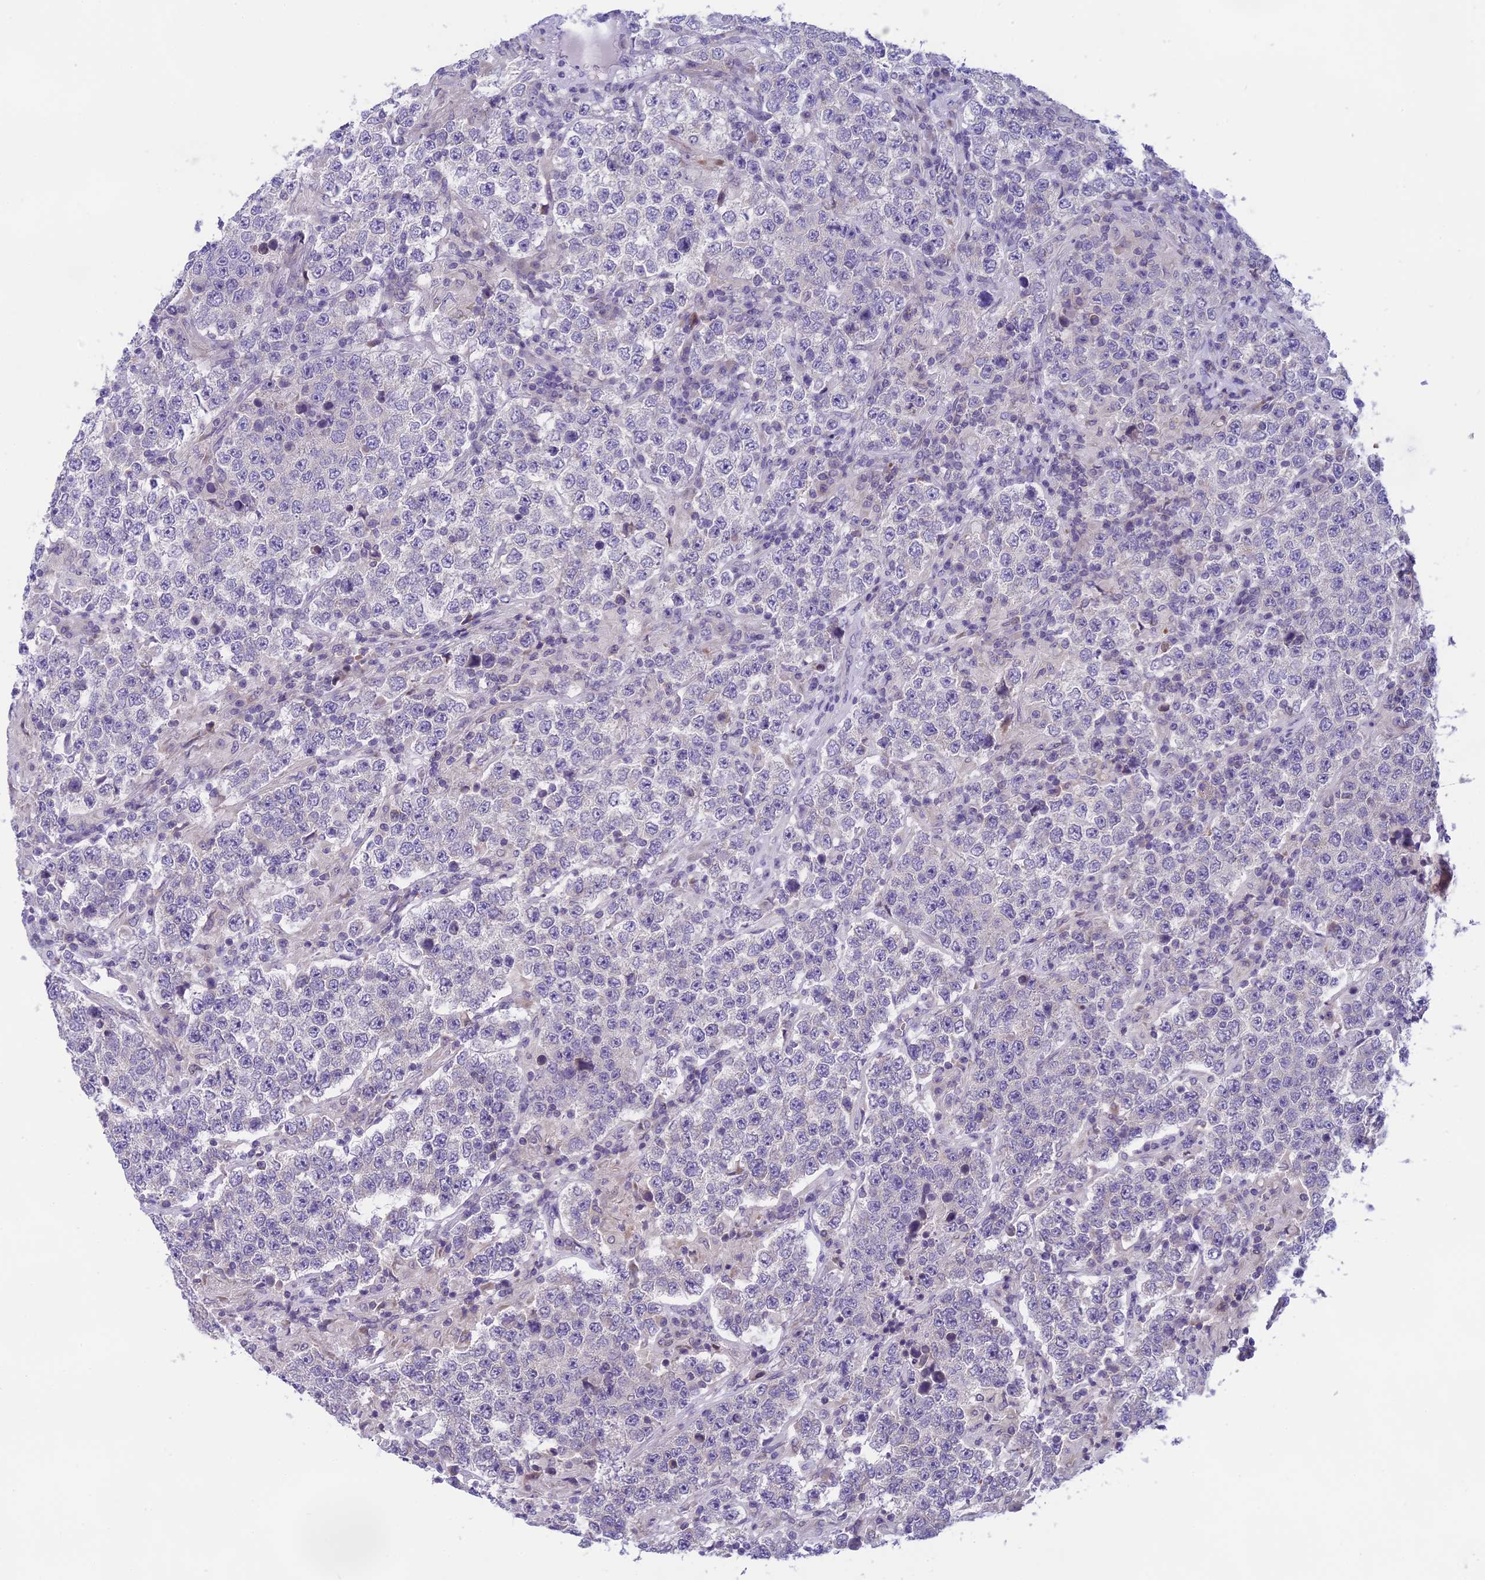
{"staining": {"intensity": "negative", "quantity": "none", "location": "none"}, "tissue": "testis cancer", "cell_type": "Tumor cells", "image_type": "cancer", "snomed": [{"axis": "morphology", "description": "Normal tissue, NOS"}, {"axis": "morphology", "description": "Urothelial carcinoma, High grade"}, {"axis": "morphology", "description": "Seminoma, NOS"}, {"axis": "morphology", "description": "Carcinoma, Embryonal, NOS"}, {"axis": "topography", "description": "Urinary bladder"}, {"axis": "topography", "description": "Testis"}], "caption": "An image of human testis urothelial carcinoma (high-grade) is negative for staining in tumor cells.", "gene": "ARHGEF37", "patient": {"sex": "male", "age": 41}}